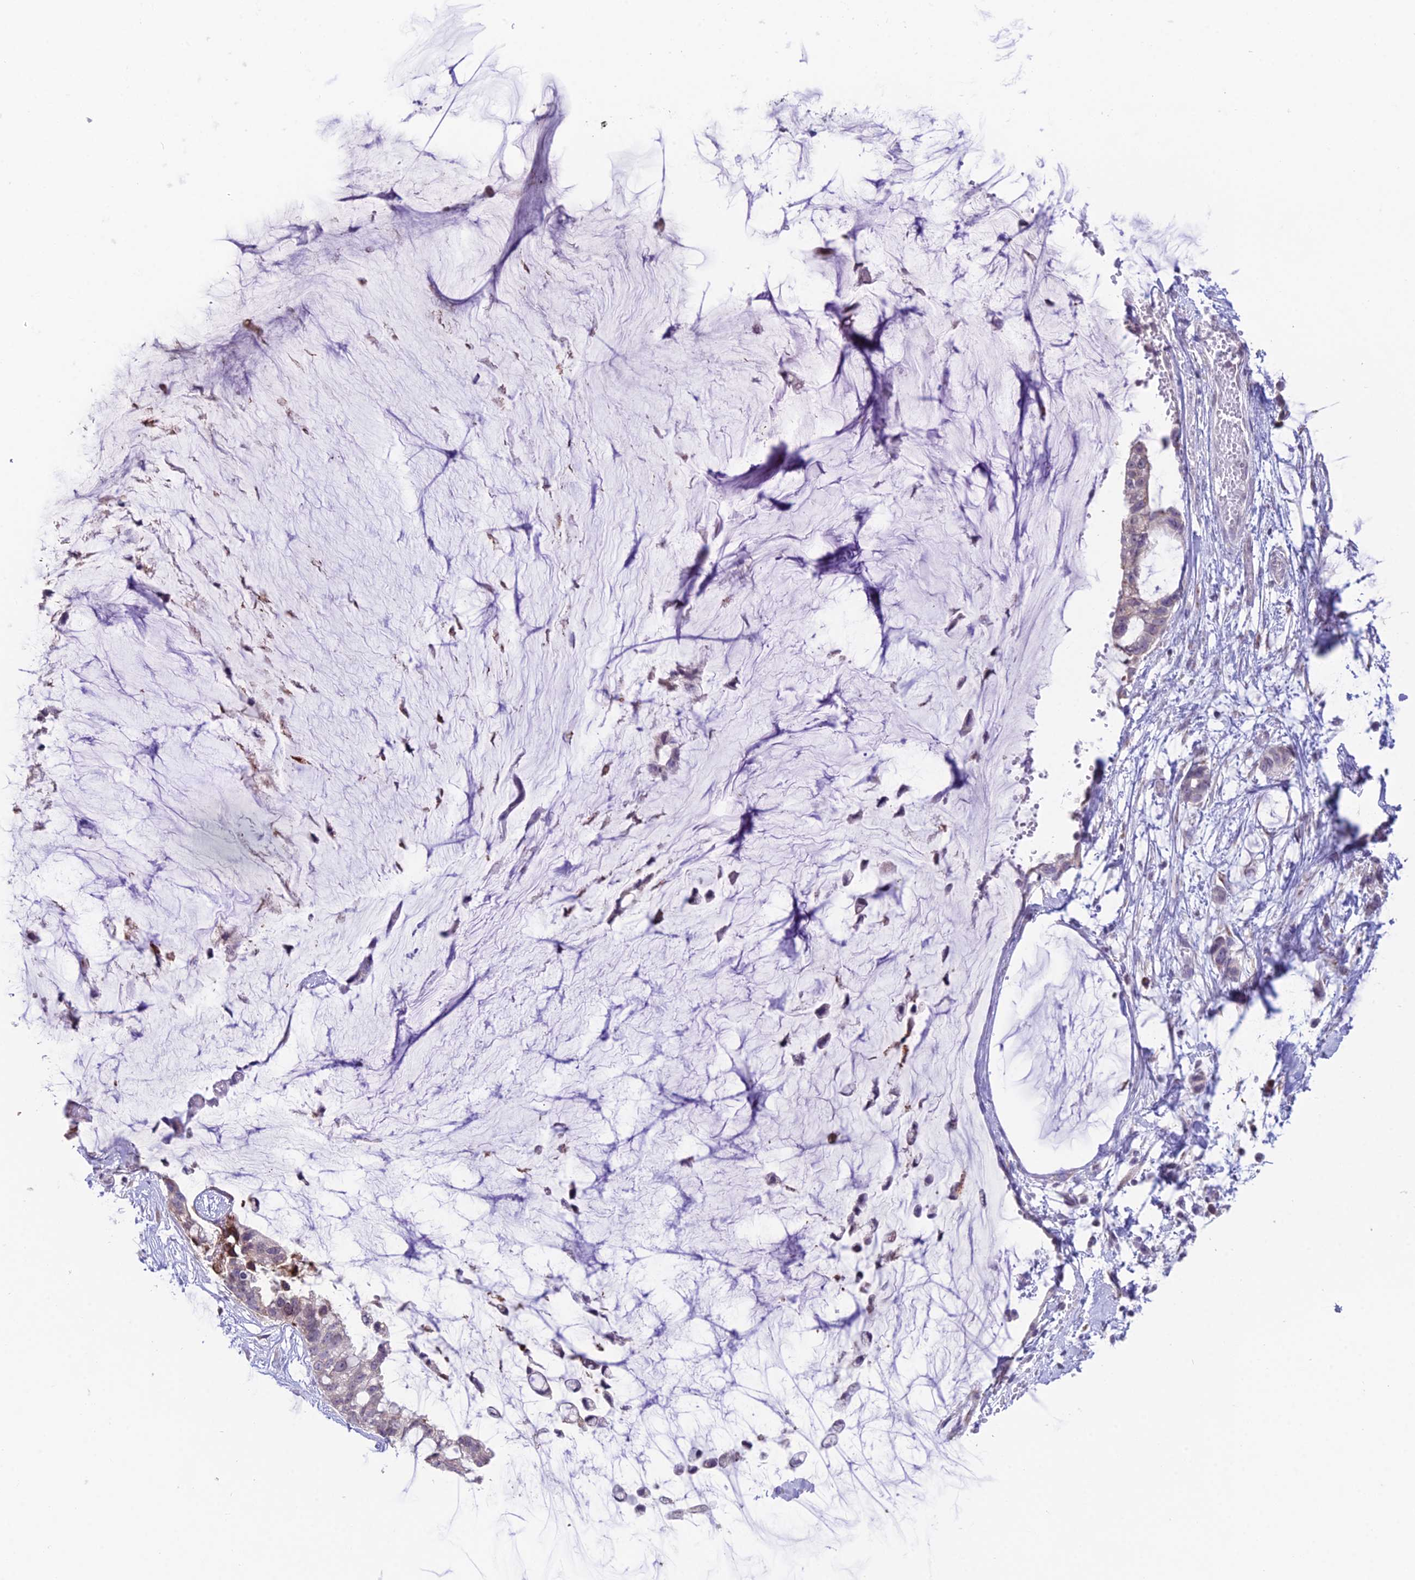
{"staining": {"intensity": "negative", "quantity": "none", "location": "none"}, "tissue": "ovarian cancer", "cell_type": "Tumor cells", "image_type": "cancer", "snomed": [{"axis": "morphology", "description": "Cystadenocarcinoma, mucinous, NOS"}, {"axis": "topography", "description": "Ovary"}], "caption": "Tumor cells show no significant protein positivity in ovarian cancer.", "gene": "RPS26", "patient": {"sex": "female", "age": 39}}